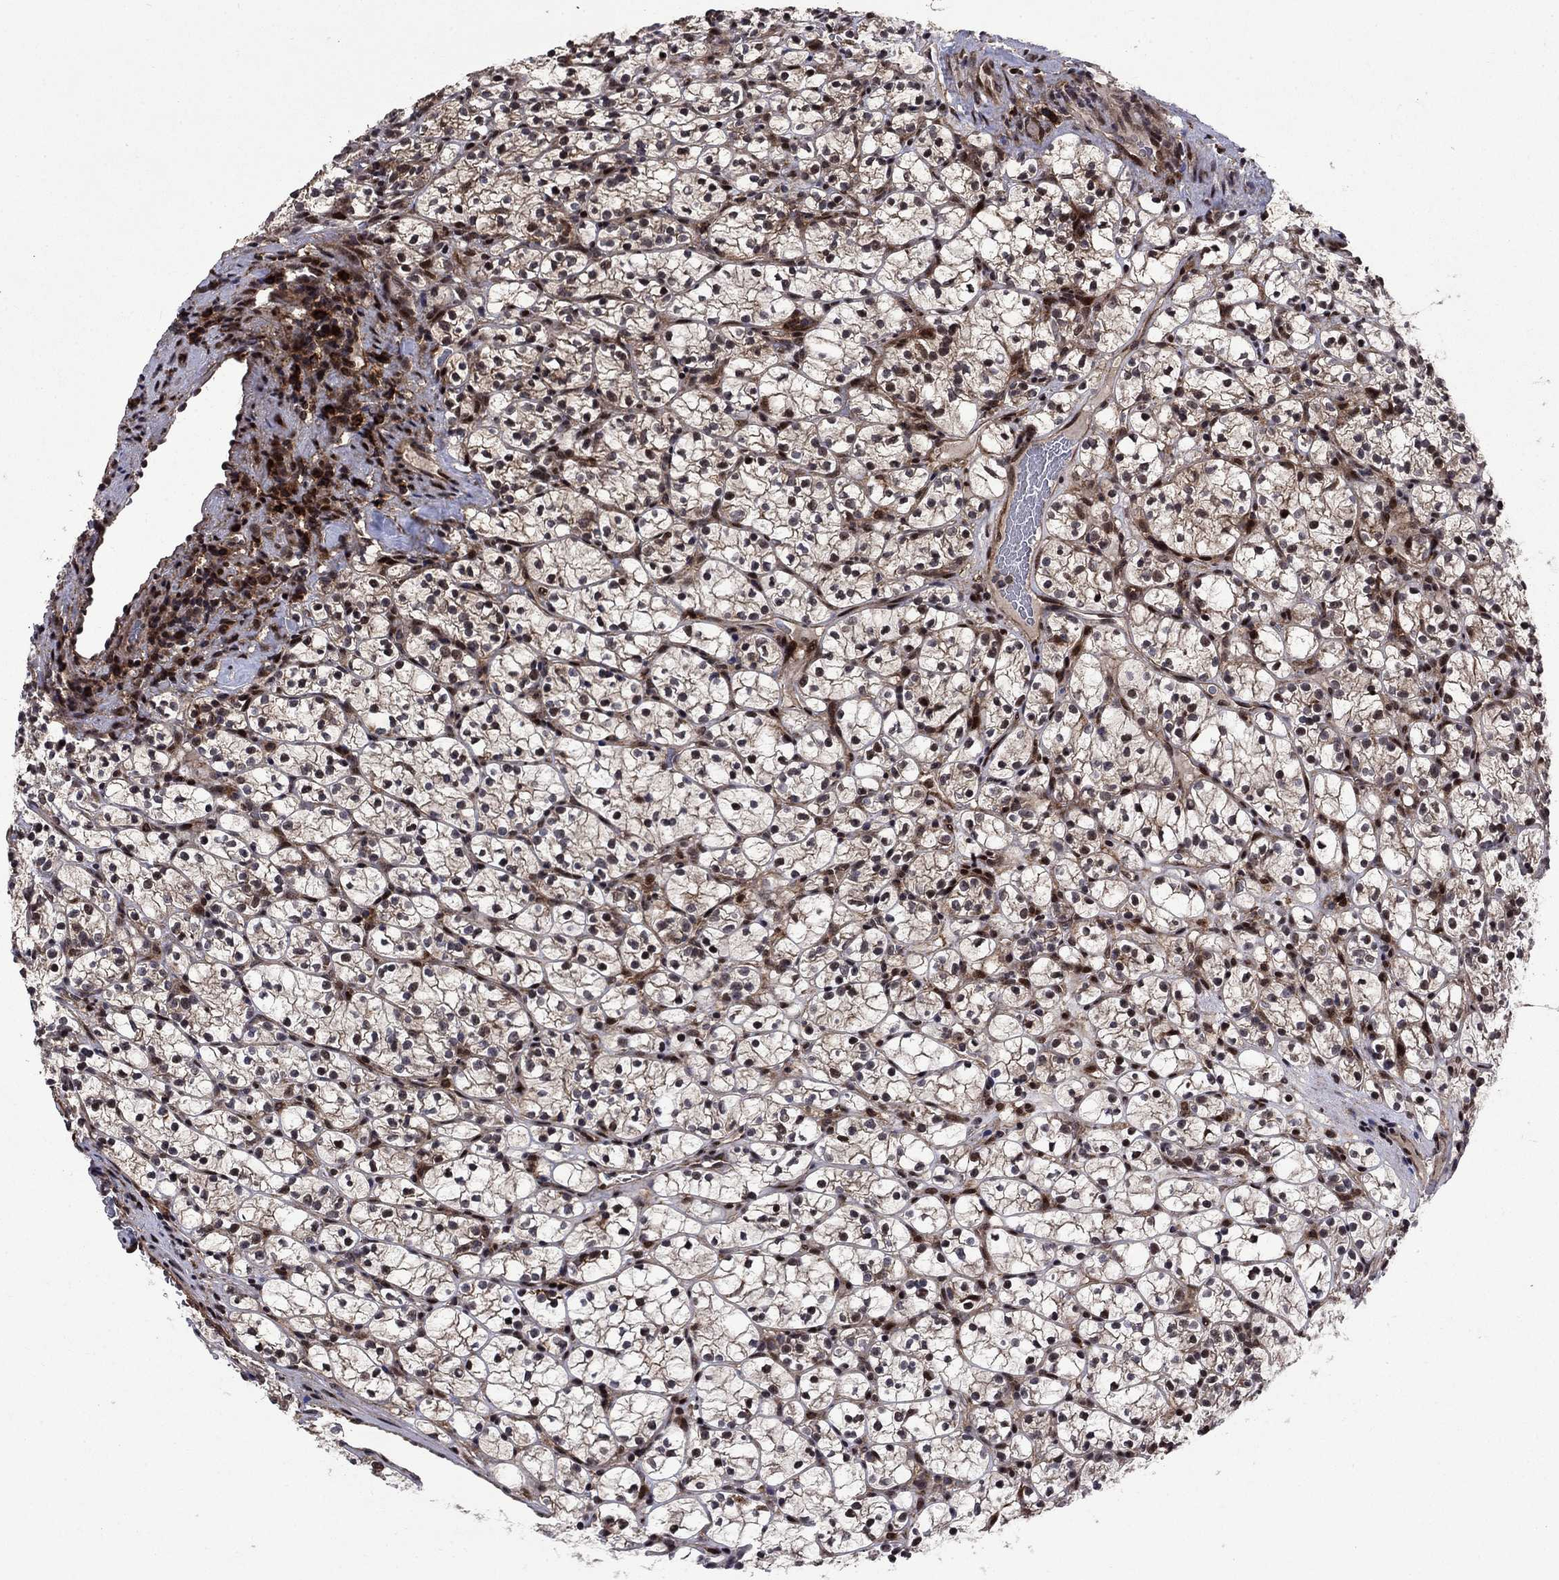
{"staining": {"intensity": "weak", "quantity": ">75%", "location": "cytoplasmic/membranous,nuclear"}, "tissue": "renal cancer", "cell_type": "Tumor cells", "image_type": "cancer", "snomed": [{"axis": "morphology", "description": "Adenocarcinoma, NOS"}, {"axis": "topography", "description": "Kidney"}], "caption": "This is an image of IHC staining of renal cancer (adenocarcinoma), which shows weak positivity in the cytoplasmic/membranous and nuclear of tumor cells.", "gene": "AGTPBP1", "patient": {"sex": "female", "age": 89}}